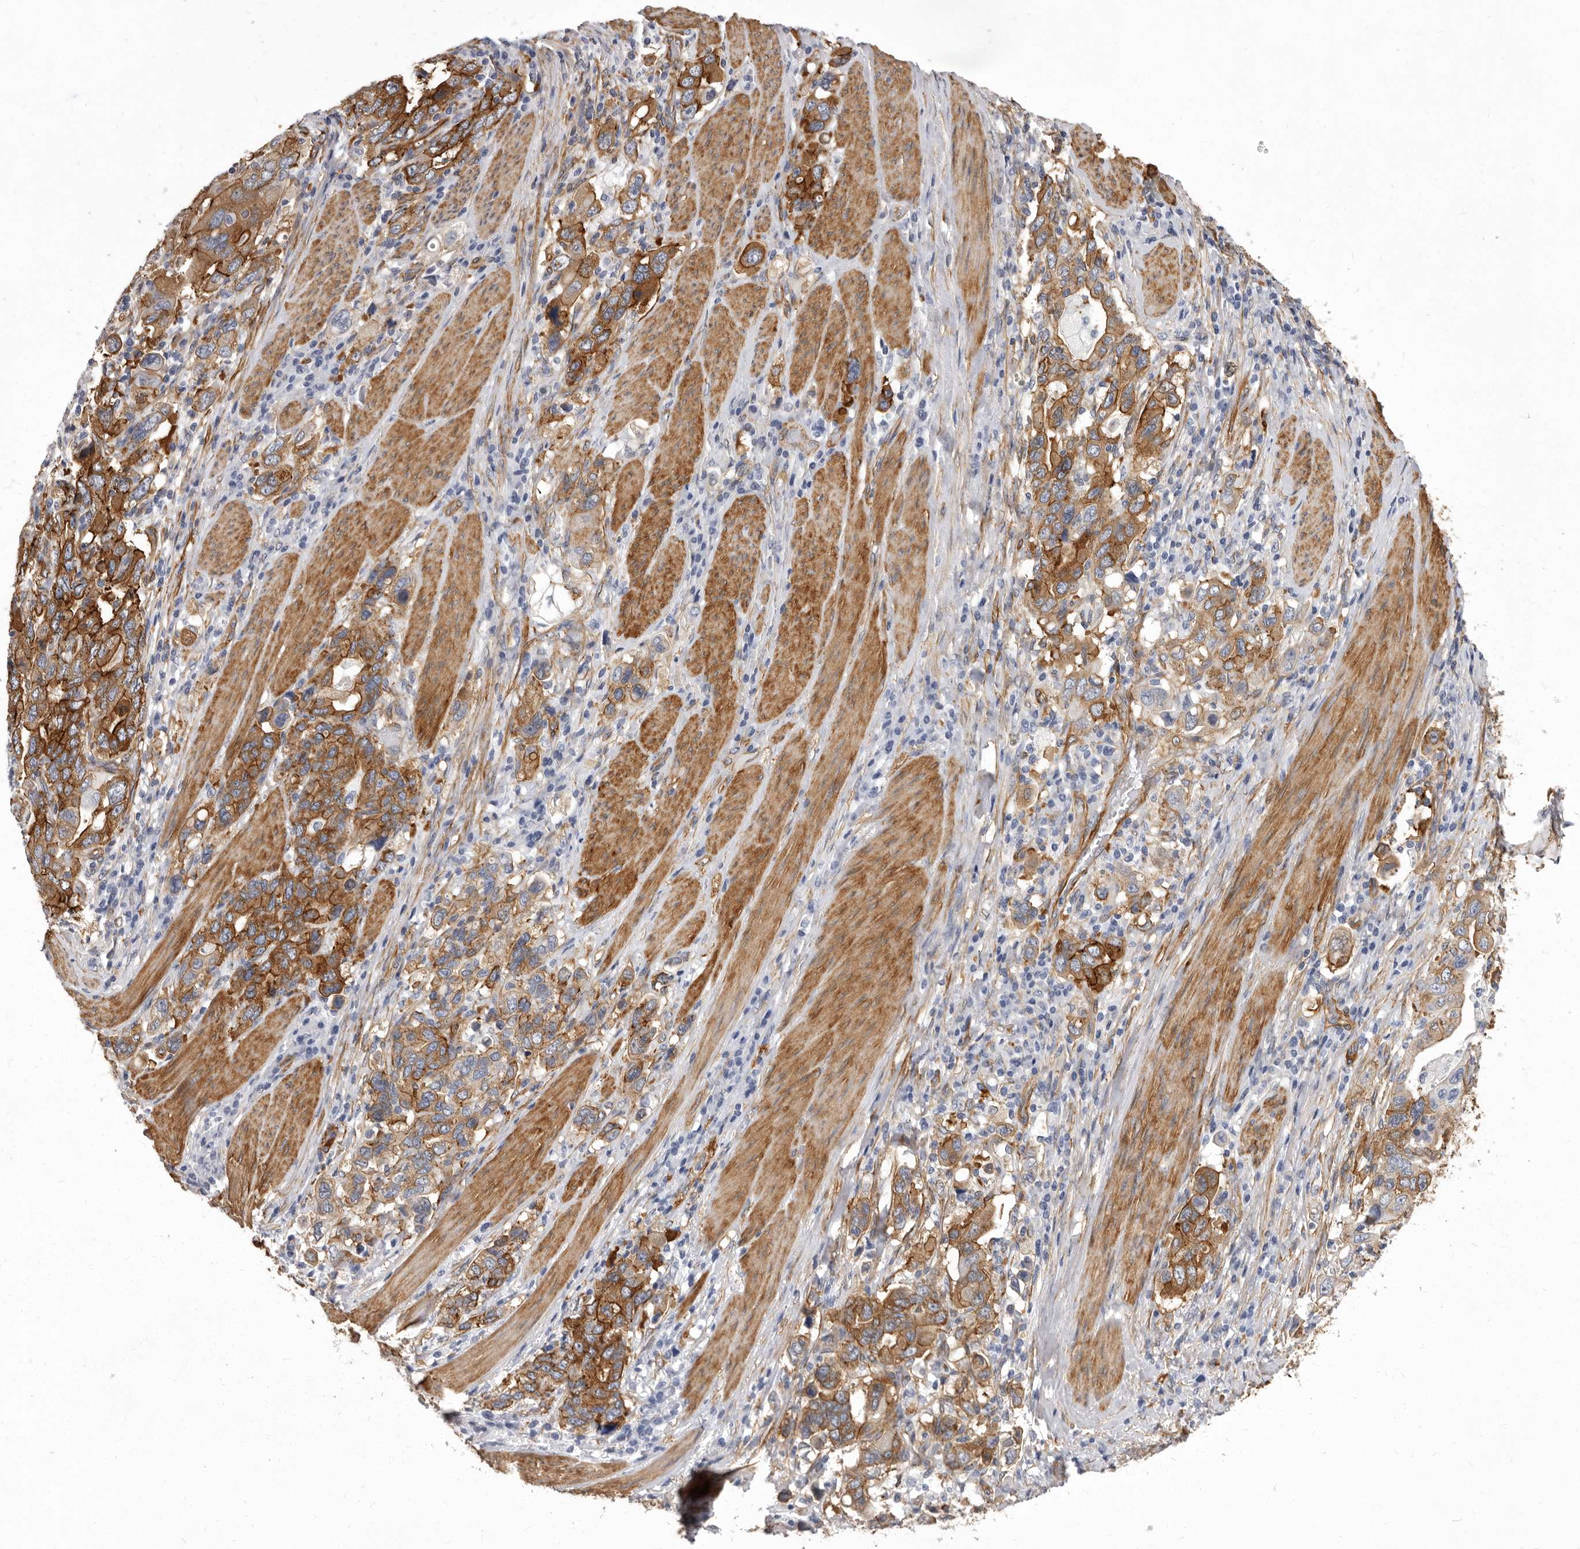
{"staining": {"intensity": "moderate", "quantity": ">75%", "location": "cytoplasmic/membranous"}, "tissue": "stomach cancer", "cell_type": "Tumor cells", "image_type": "cancer", "snomed": [{"axis": "morphology", "description": "Adenocarcinoma, NOS"}, {"axis": "topography", "description": "Stomach, upper"}], "caption": "IHC photomicrograph of neoplastic tissue: human stomach cancer (adenocarcinoma) stained using immunohistochemistry (IHC) displays medium levels of moderate protein expression localized specifically in the cytoplasmic/membranous of tumor cells, appearing as a cytoplasmic/membranous brown color.", "gene": "ENAH", "patient": {"sex": "male", "age": 62}}